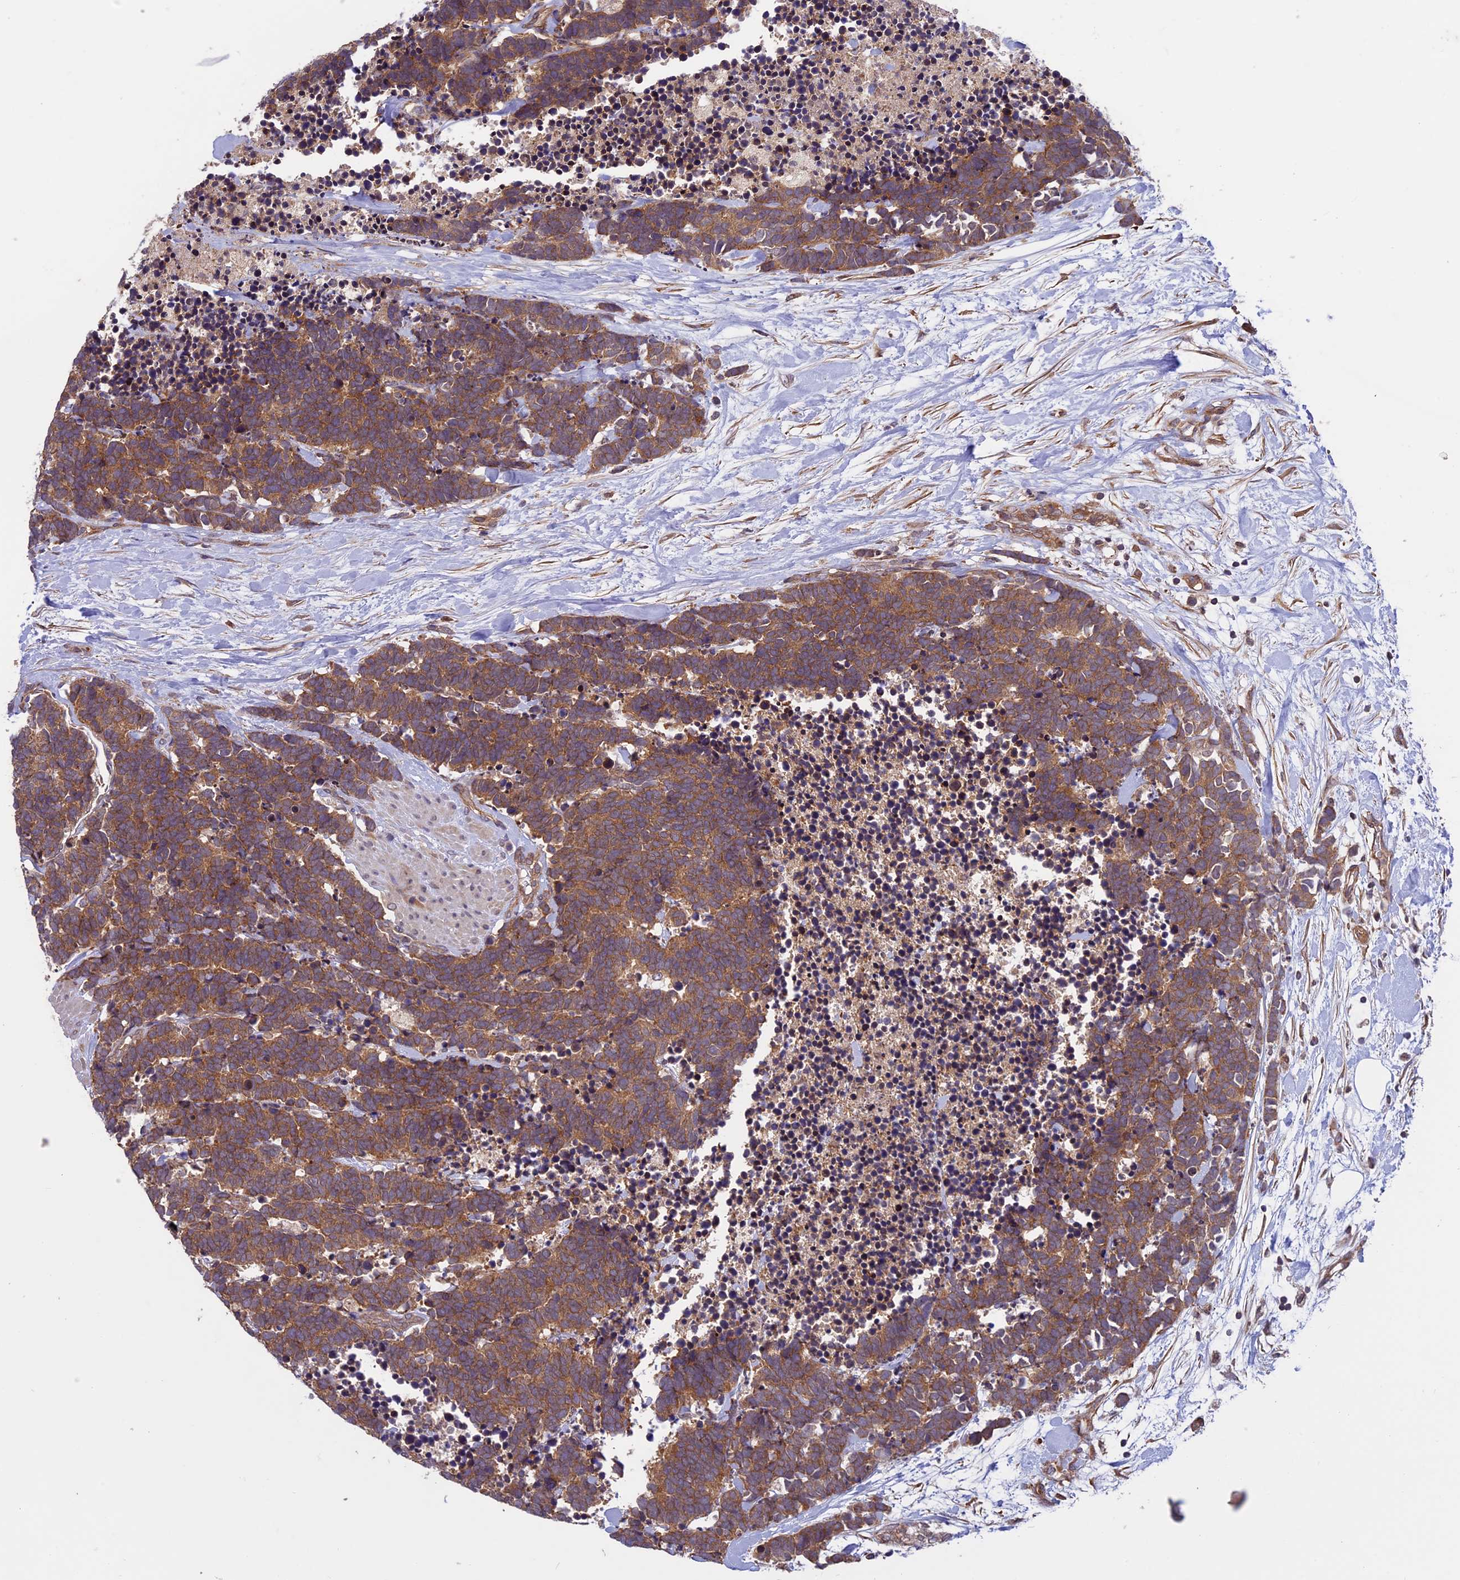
{"staining": {"intensity": "moderate", "quantity": ">75%", "location": "cytoplasmic/membranous"}, "tissue": "carcinoid", "cell_type": "Tumor cells", "image_type": "cancer", "snomed": [{"axis": "morphology", "description": "Carcinoma, NOS"}, {"axis": "morphology", "description": "Carcinoid, malignant, NOS"}, {"axis": "topography", "description": "Urinary bladder"}], "caption": "The histopathology image exhibits staining of malignant carcinoid, revealing moderate cytoplasmic/membranous protein expression (brown color) within tumor cells. (DAB IHC with brightfield microscopy, high magnification).", "gene": "CCDC125", "patient": {"sex": "male", "age": 57}}